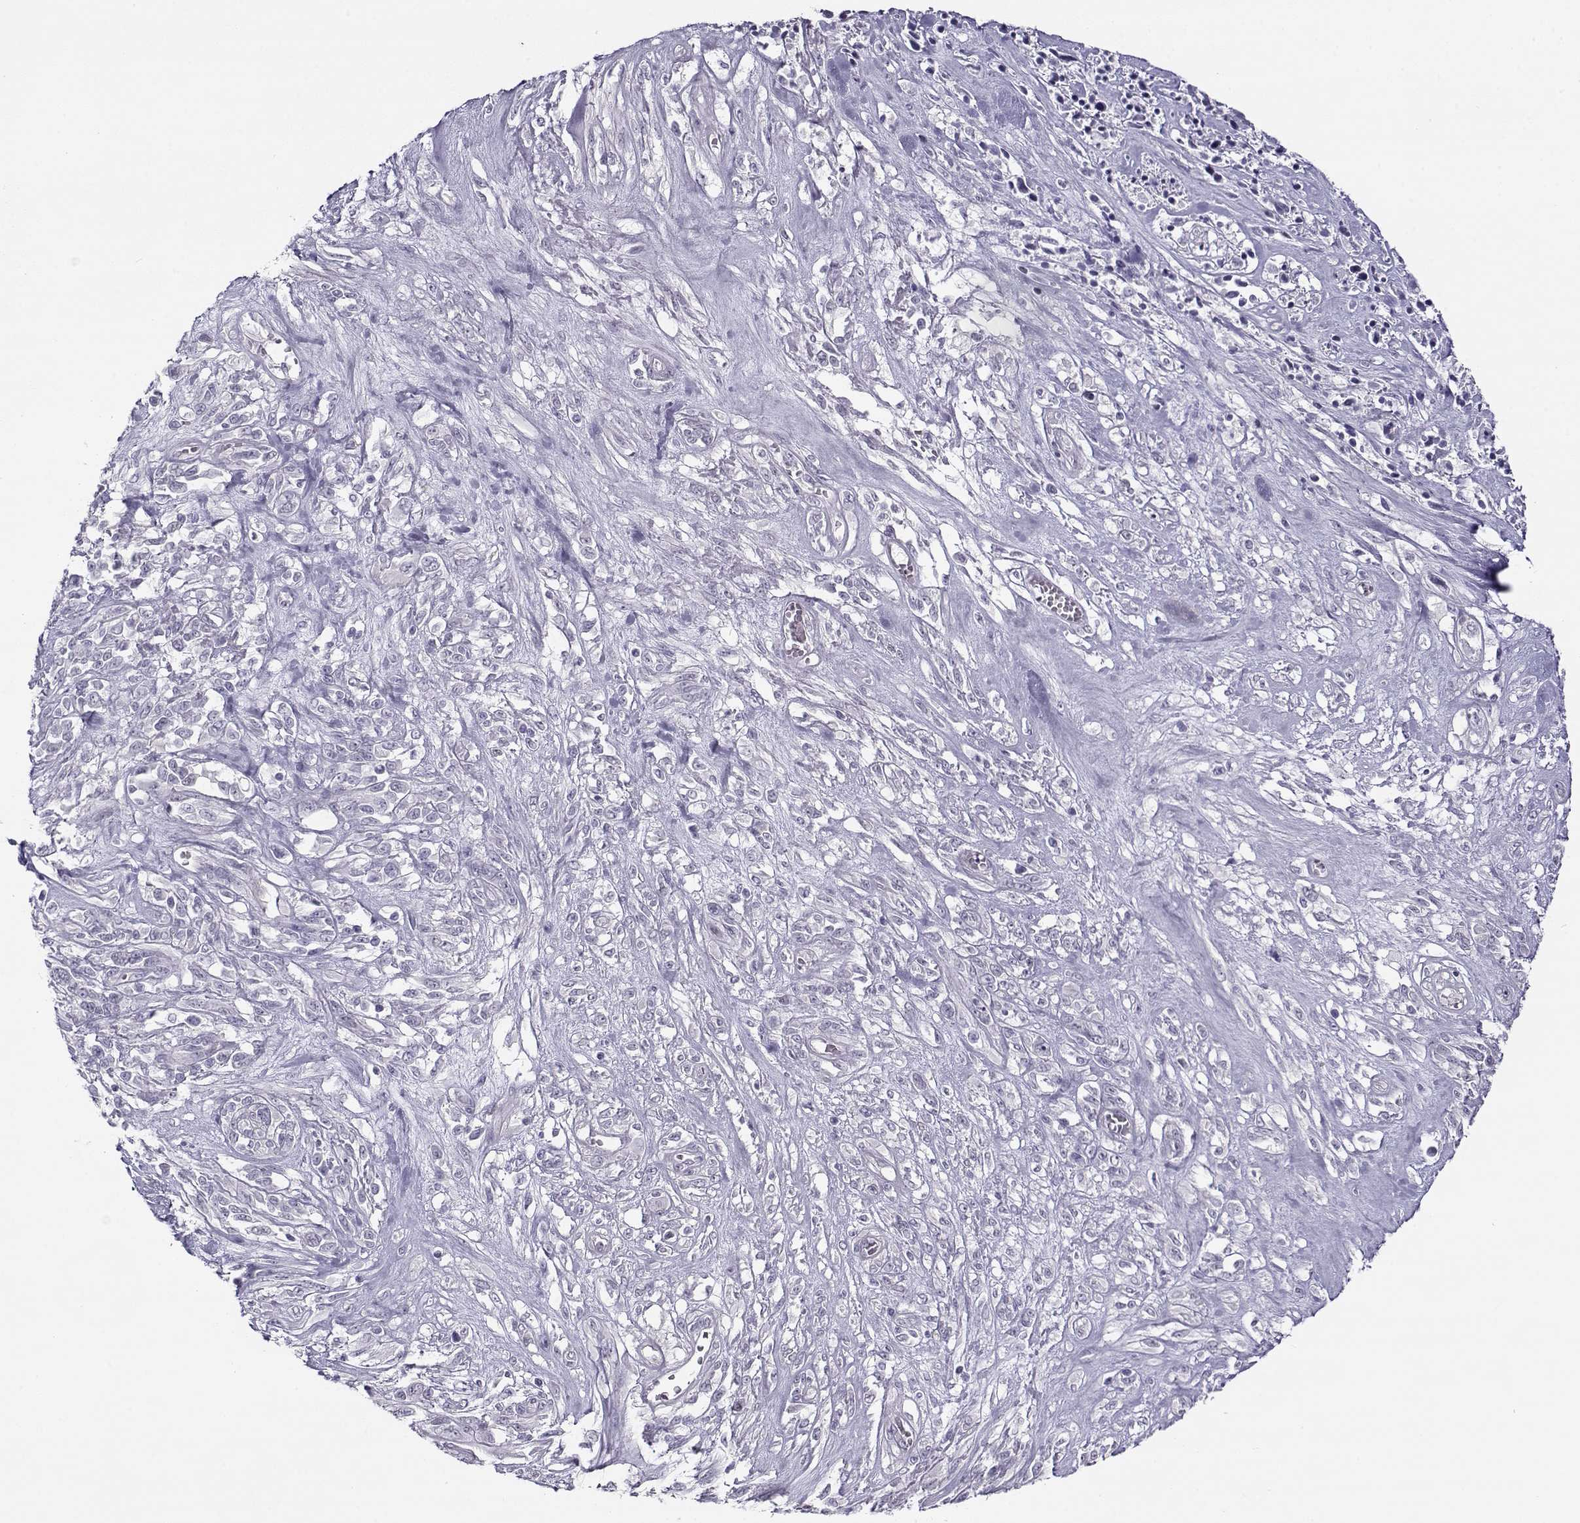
{"staining": {"intensity": "negative", "quantity": "none", "location": "none"}, "tissue": "melanoma", "cell_type": "Tumor cells", "image_type": "cancer", "snomed": [{"axis": "morphology", "description": "Malignant melanoma, NOS"}, {"axis": "topography", "description": "Skin"}], "caption": "Immunohistochemistry (IHC) of malignant melanoma shows no expression in tumor cells.", "gene": "TEX55", "patient": {"sex": "female", "age": 91}}